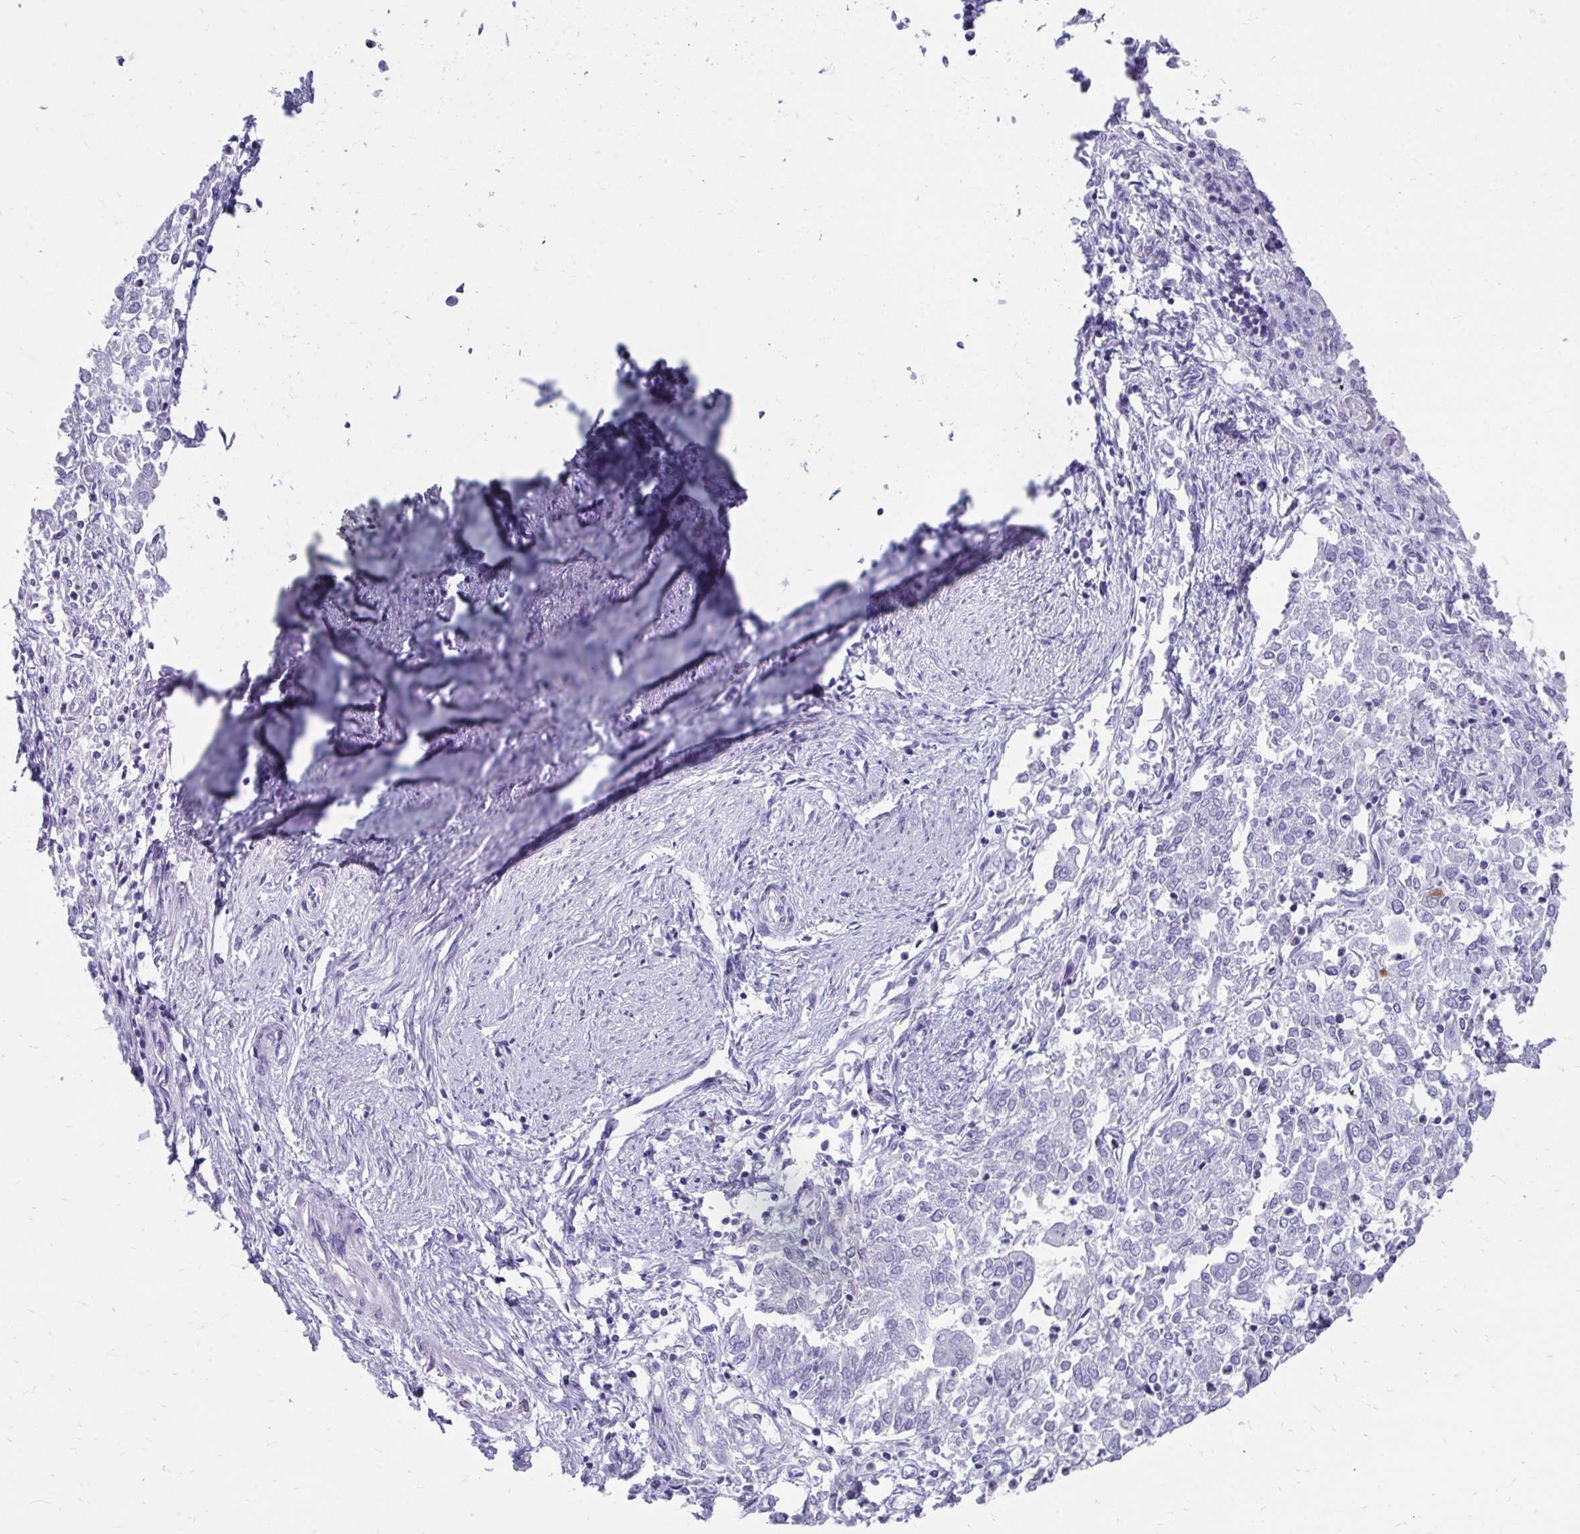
{"staining": {"intensity": "negative", "quantity": "none", "location": "none"}, "tissue": "endometrial cancer", "cell_type": "Tumor cells", "image_type": "cancer", "snomed": [{"axis": "morphology", "description": "Adenocarcinoma, NOS"}, {"axis": "topography", "description": "Endometrium"}], "caption": "The histopathology image shows no significant expression in tumor cells of endometrial cancer.", "gene": "SMIM9", "patient": {"sex": "female", "age": 57}}